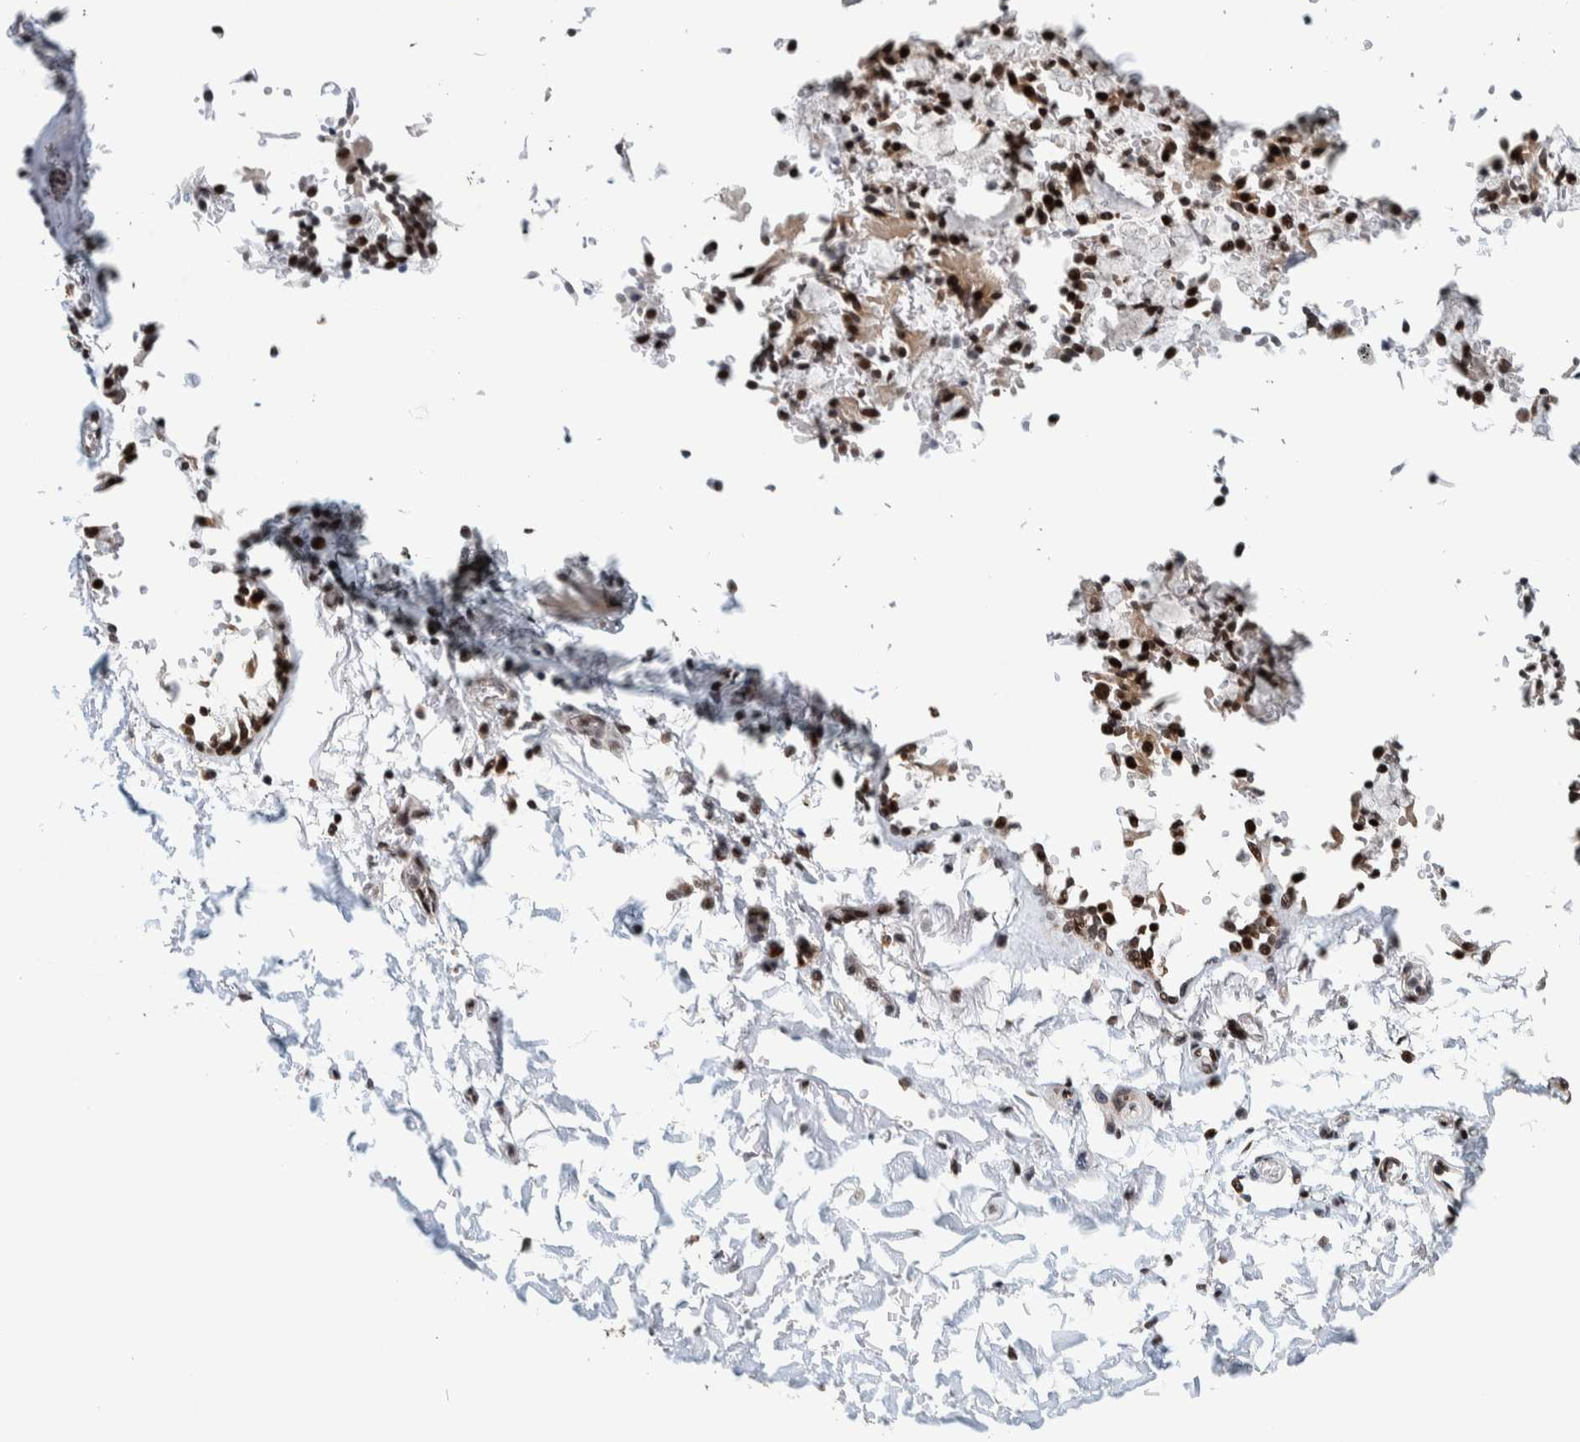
{"staining": {"intensity": "moderate", "quantity": ">75%", "location": "nuclear"}, "tissue": "soft tissue", "cell_type": "Fibroblasts", "image_type": "normal", "snomed": [{"axis": "morphology", "description": "Normal tissue, NOS"}, {"axis": "topography", "description": "Cartilage tissue"}, {"axis": "topography", "description": "Lung"}], "caption": "IHC (DAB) staining of benign human soft tissue reveals moderate nuclear protein positivity in approximately >75% of fibroblasts.", "gene": "CHD4", "patient": {"sex": "female", "age": 77}}